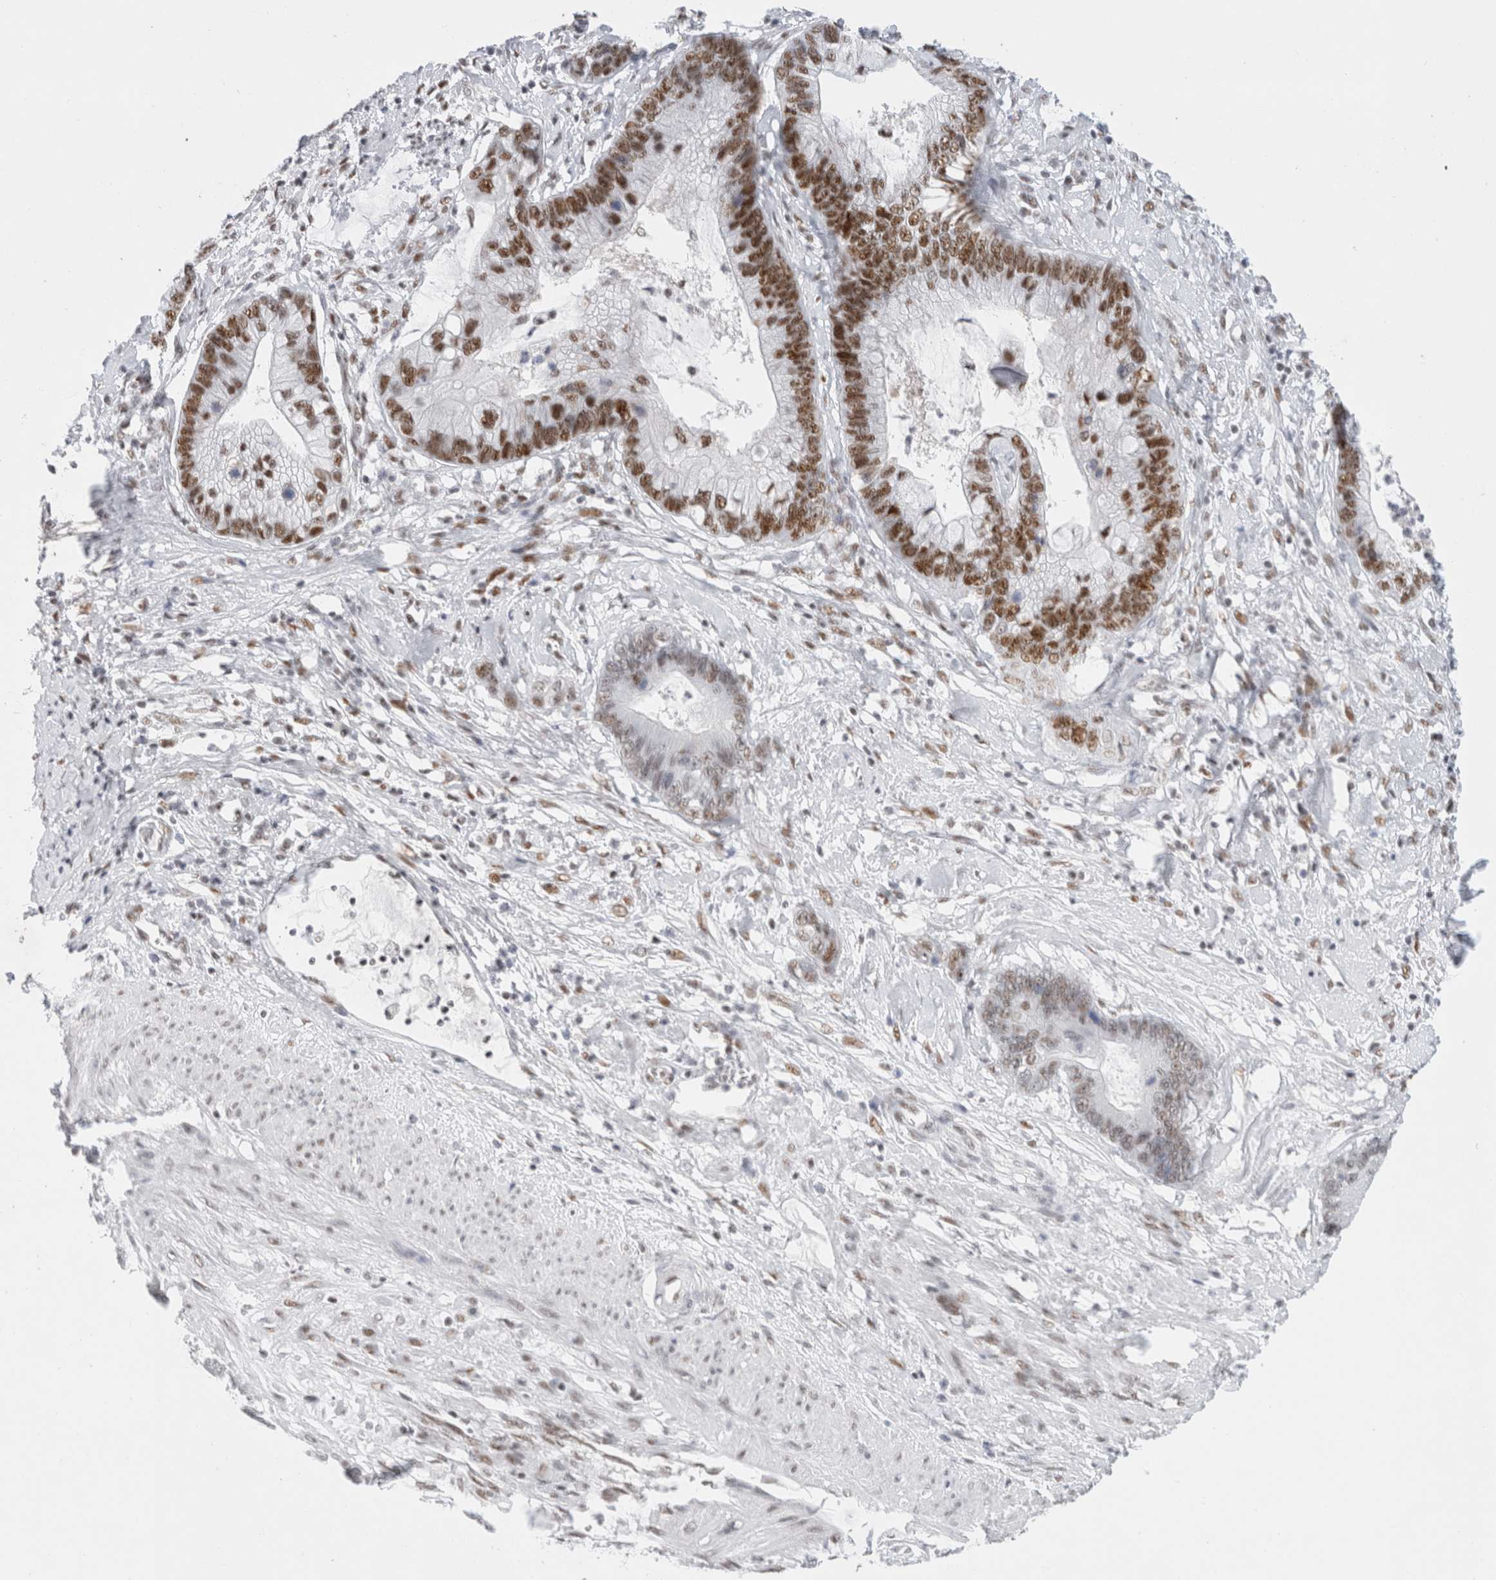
{"staining": {"intensity": "moderate", "quantity": ">75%", "location": "nuclear"}, "tissue": "cervical cancer", "cell_type": "Tumor cells", "image_type": "cancer", "snomed": [{"axis": "morphology", "description": "Adenocarcinoma, NOS"}, {"axis": "topography", "description": "Cervix"}], "caption": "This photomicrograph reveals IHC staining of cervical cancer, with medium moderate nuclear expression in about >75% of tumor cells.", "gene": "COPS7A", "patient": {"sex": "female", "age": 44}}